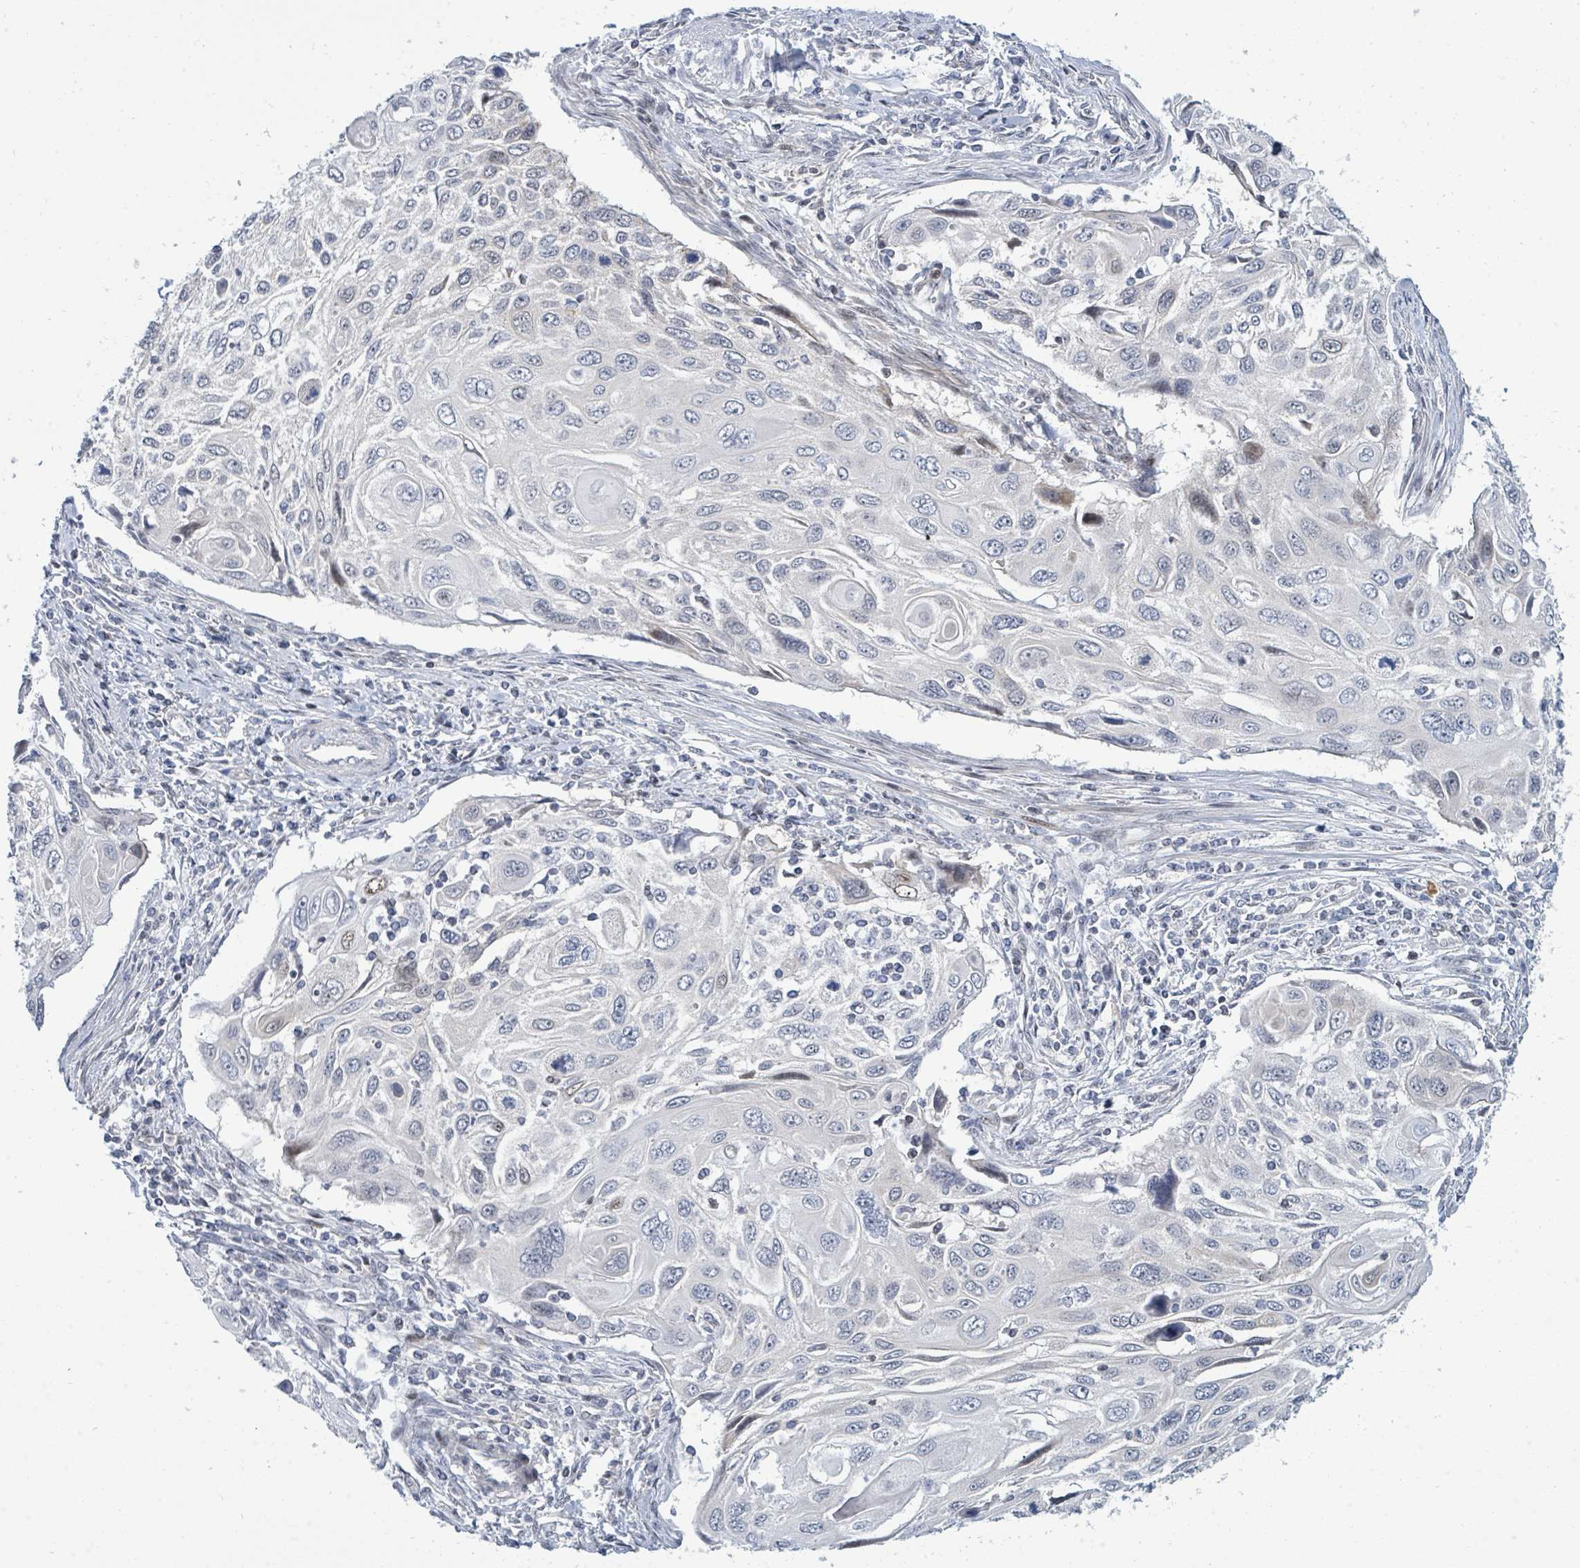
{"staining": {"intensity": "moderate", "quantity": "<25%", "location": "nuclear"}, "tissue": "cervical cancer", "cell_type": "Tumor cells", "image_type": "cancer", "snomed": [{"axis": "morphology", "description": "Squamous cell carcinoma, NOS"}, {"axis": "topography", "description": "Cervix"}], "caption": "Cervical cancer (squamous cell carcinoma) stained with IHC reveals moderate nuclear positivity in about <25% of tumor cells. (Stains: DAB in brown, nuclei in blue, Microscopy: brightfield microscopy at high magnification).", "gene": "SUMO4", "patient": {"sex": "female", "age": 70}}